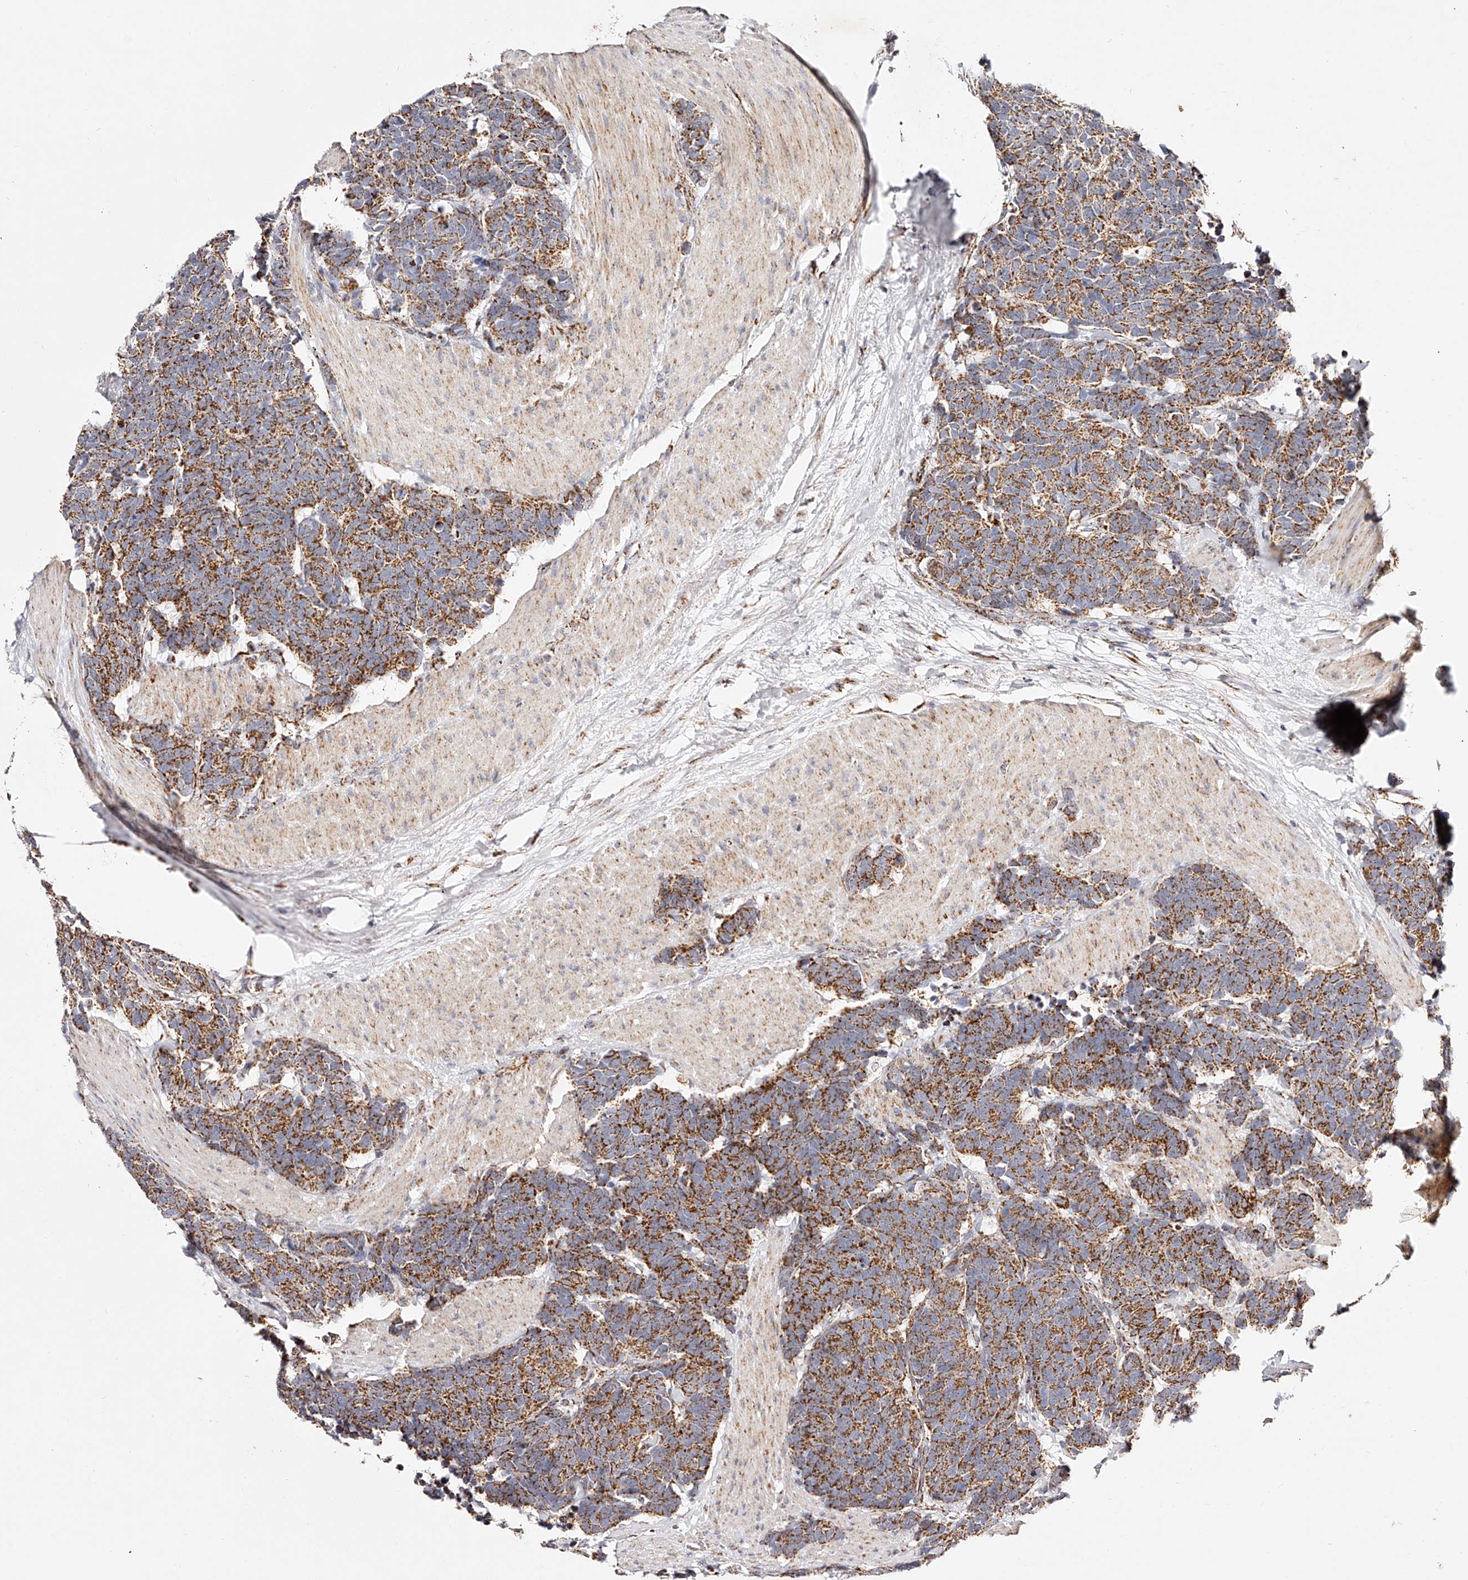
{"staining": {"intensity": "moderate", "quantity": ">75%", "location": "cytoplasmic/membranous"}, "tissue": "carcinoid", "cell_type": "Tumor cells", "image_type": "cancer", "snomed": [{"axis": "morphology", "description": "Carcinoma, NOS"}, {"axis": "morphology", "description": "Carcinoid, malignant, NOS"}, {"axis": "topography", "description": "Urinary bladder"}], "caption": "Protein expression analysis of human malignant carcinoid reveals moderate cytoplasmic/membranous expression in approximately >75% of tumor cells.", "gene": "NDUFV3", "patient": {"sex": "male", "age": 57}}